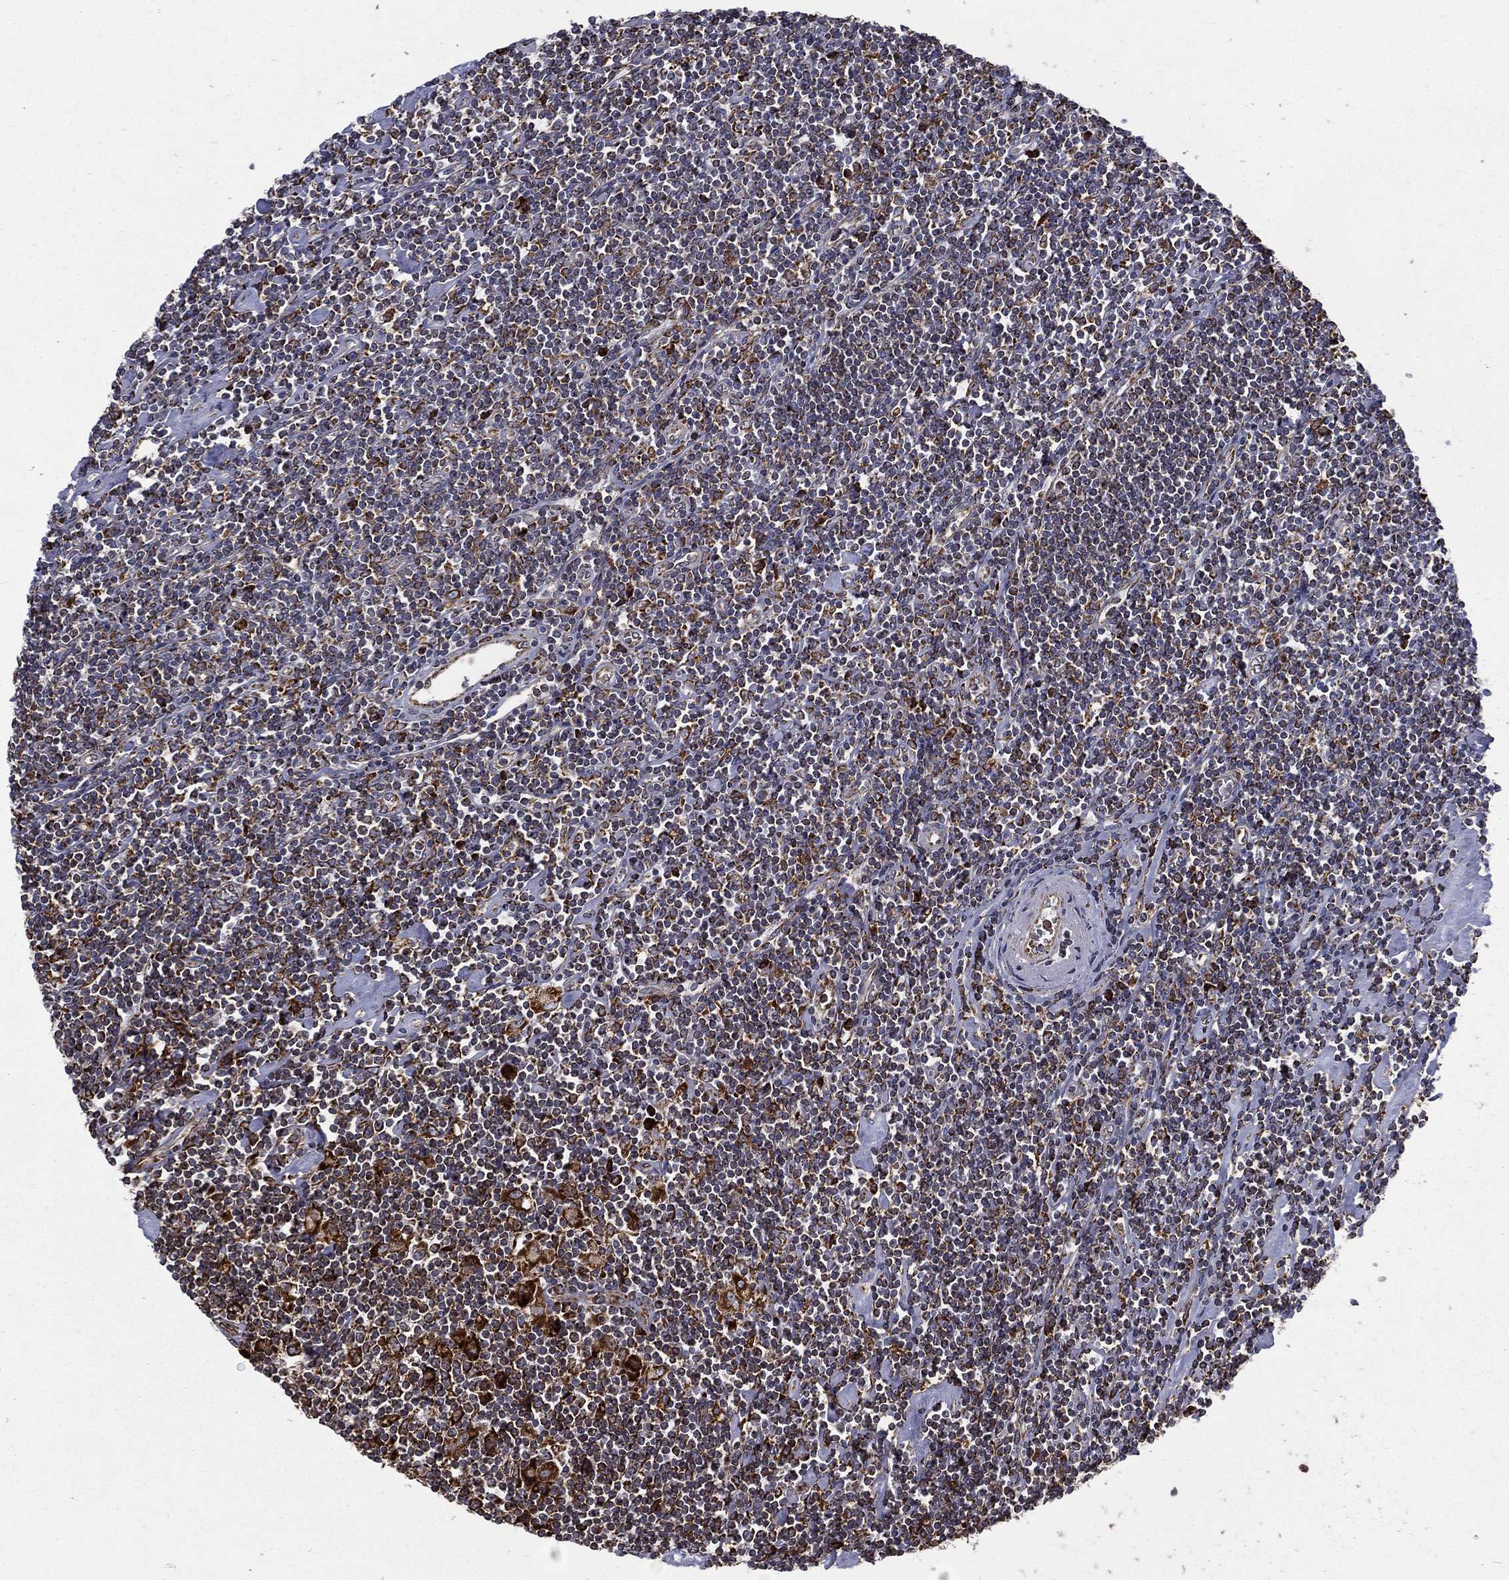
{"staining": {"intensity": "strong", "quantity": "25%-75%", "location": "cytoplasmic/membranous"}, "tissue": "lymphoma", "cell_type": "Tumor cells", "image_type": "cancer", "snomed": [{"axis": "morphology", "description": "Hodgkin's disease, NOS"}, {"axis": "topography", "description": "Lymph node"}], "caption": "A brown stain highlights strong cytoplasmic/membranous expression of a protein in Hodgkin's disease tumor cells.", "gene": "MT-CYB", "patient": {"sex": "male", "age": 40}}